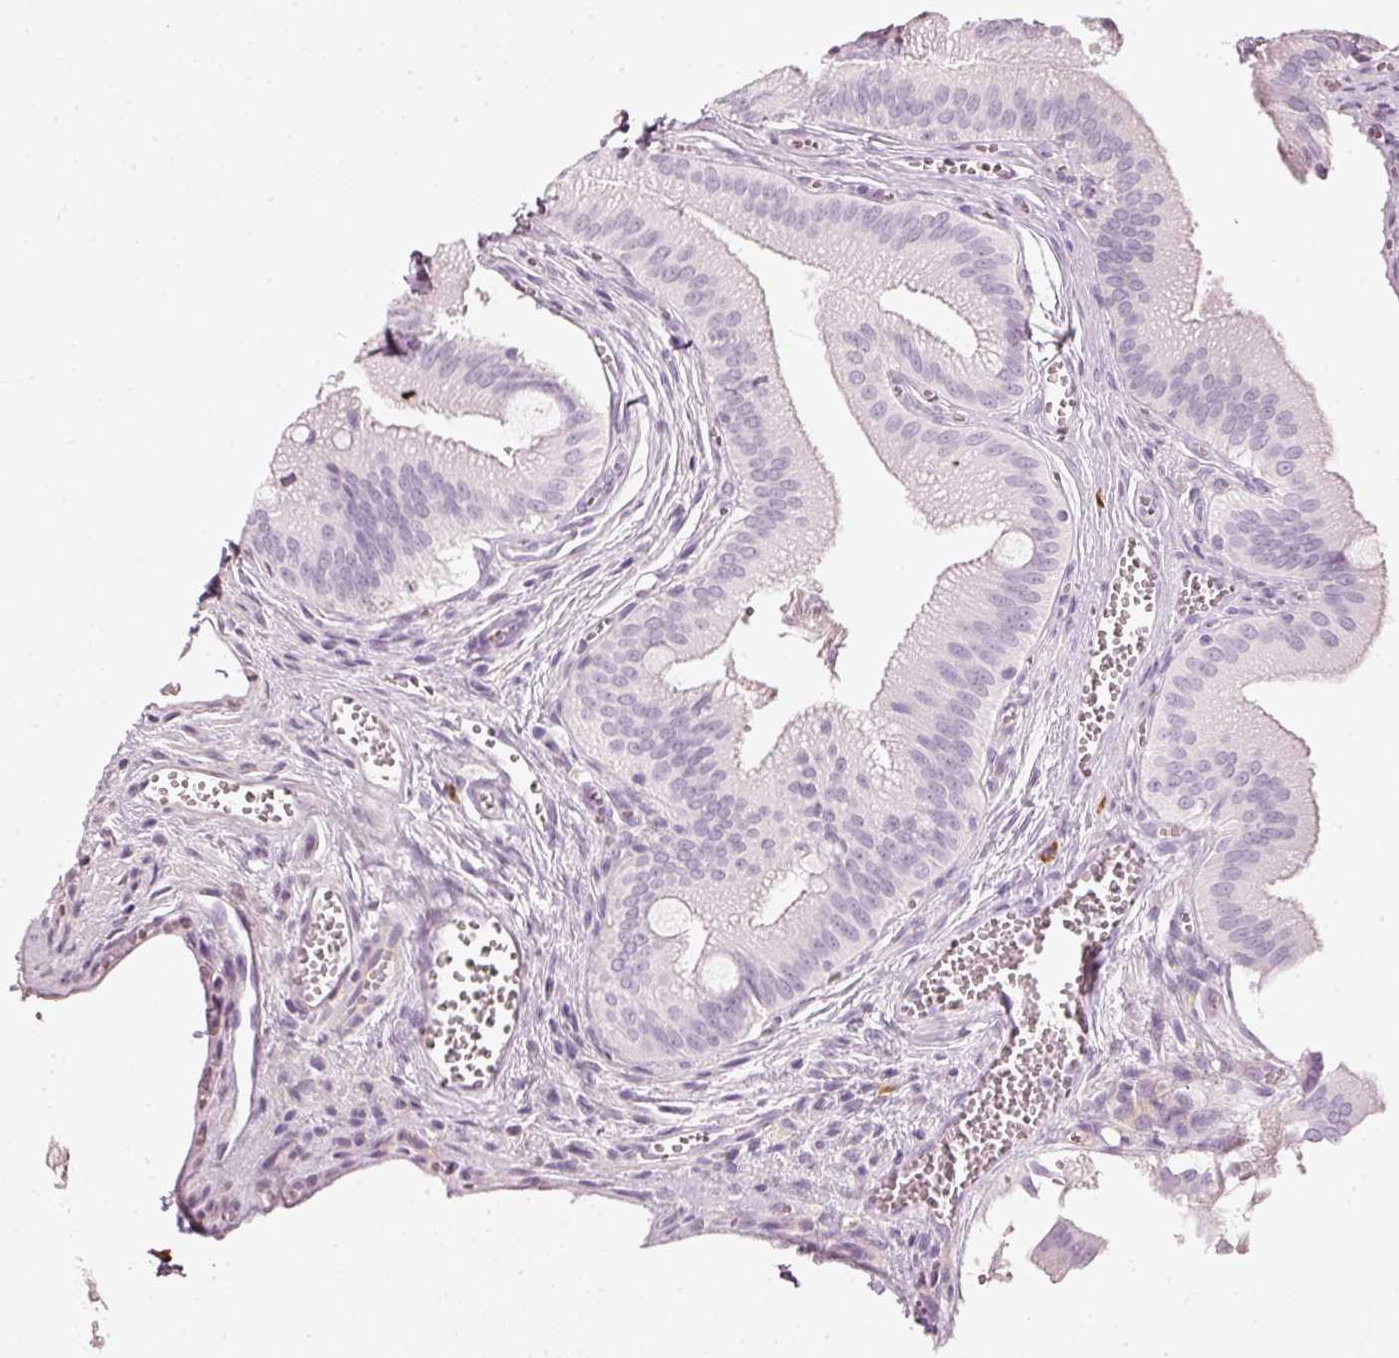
{"staining": {"intensity": "negative", "quantity": "none", "location": "none"}, "tissue": "gallbladder", "cell_type": "Glandular cells", "image_type": "normal", "snomed": [{"axis": "morphology", "description": "Normal tissue, NOS"}, {"axis": "topography", "description": "Gallbladder"}], "caption": "There is no significant positivity in glandular cells of gallbladder. (Brightfield microscopy of DAB (3,3'-diaminobenzidine) immunohistochemistry (IHC) at high magnification).", "gene": "VCAM1", "patient": {"sex": "male", "age": 17}}